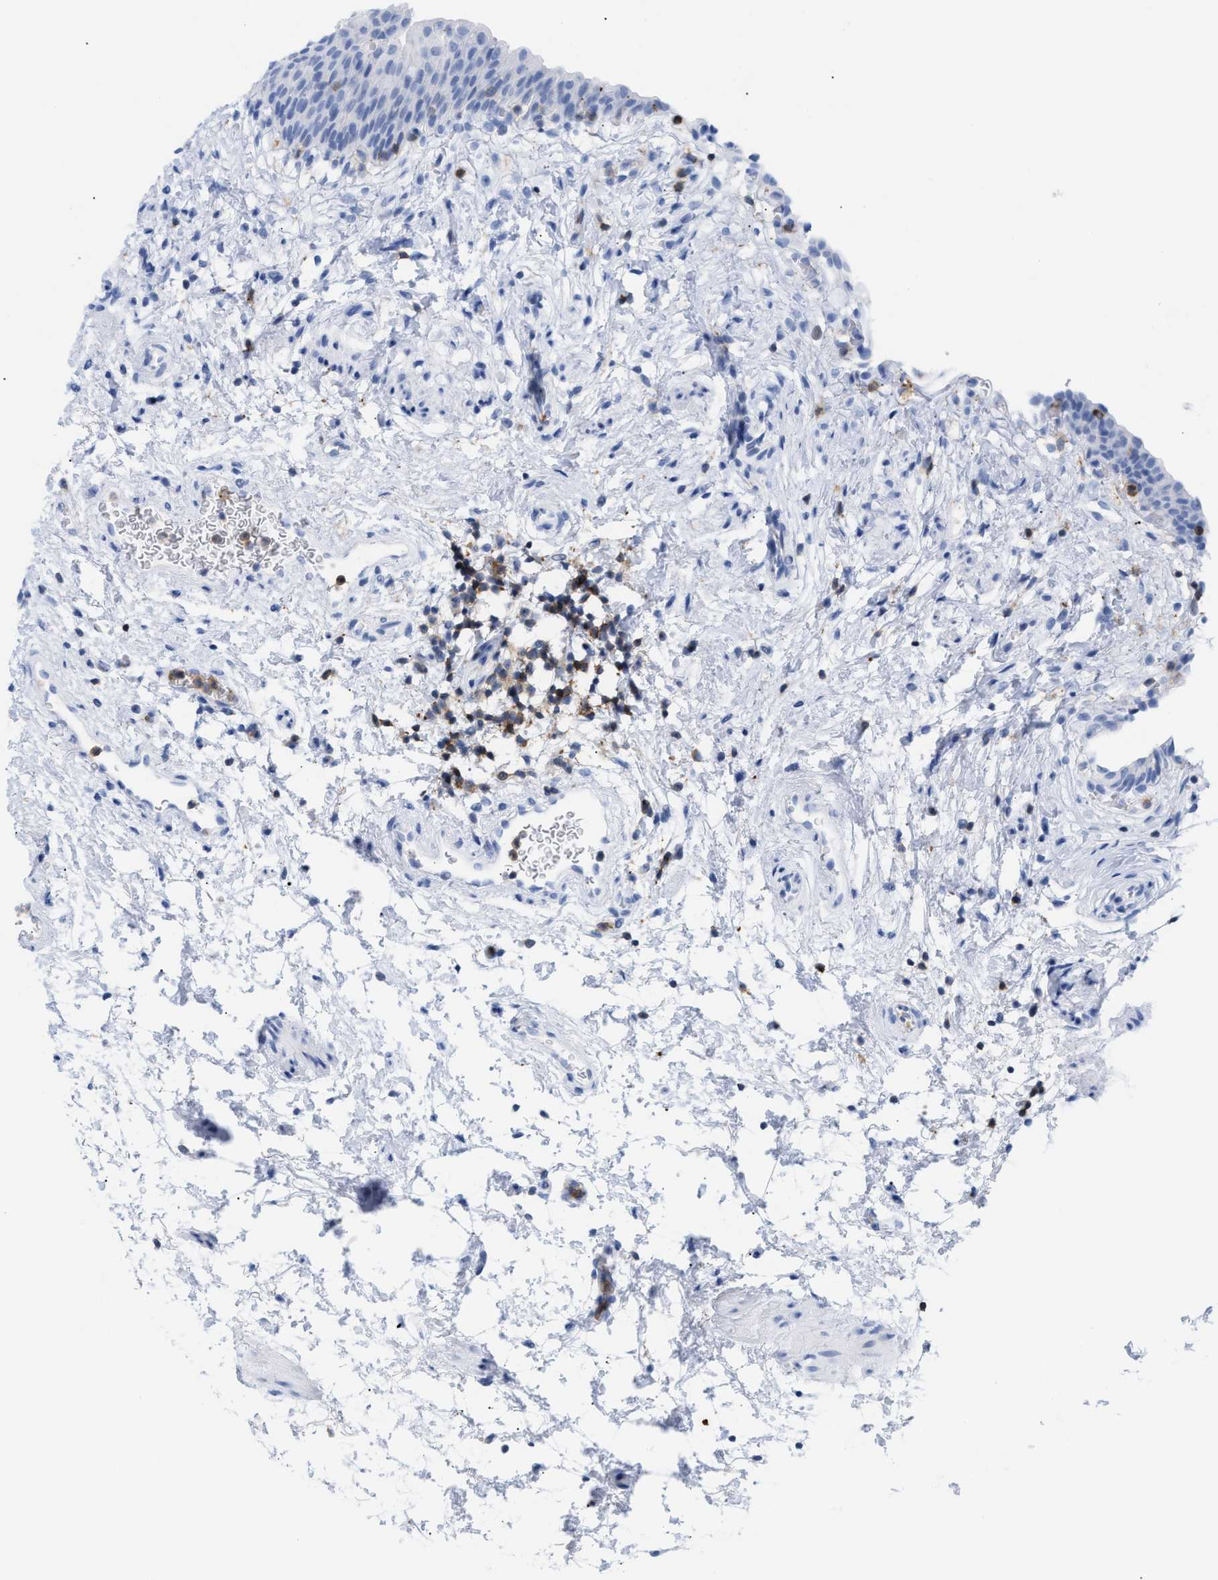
{"staining": {"intensity": "negative", "quantity": "none", "location": "none"}, "tissue": "urinary bladder", "cell_type": "Urothelial cells", "image_type": "normal", "snomed": [{"axis": "morphology", "description": "Normal tissue, NOS"}, {"axis": "topography", "description": "Urinary bladder"}], "caption": "Urothelial cells are negative for protein expression in benign human urinary bladder. The staining is performed using DAB (3,3'-diaminobenzidine) brown chromogen with nuclei counter-stained in using hematoxylin.", "gene": "LCP1", "patient": {"sex": "male", "age": 37}}